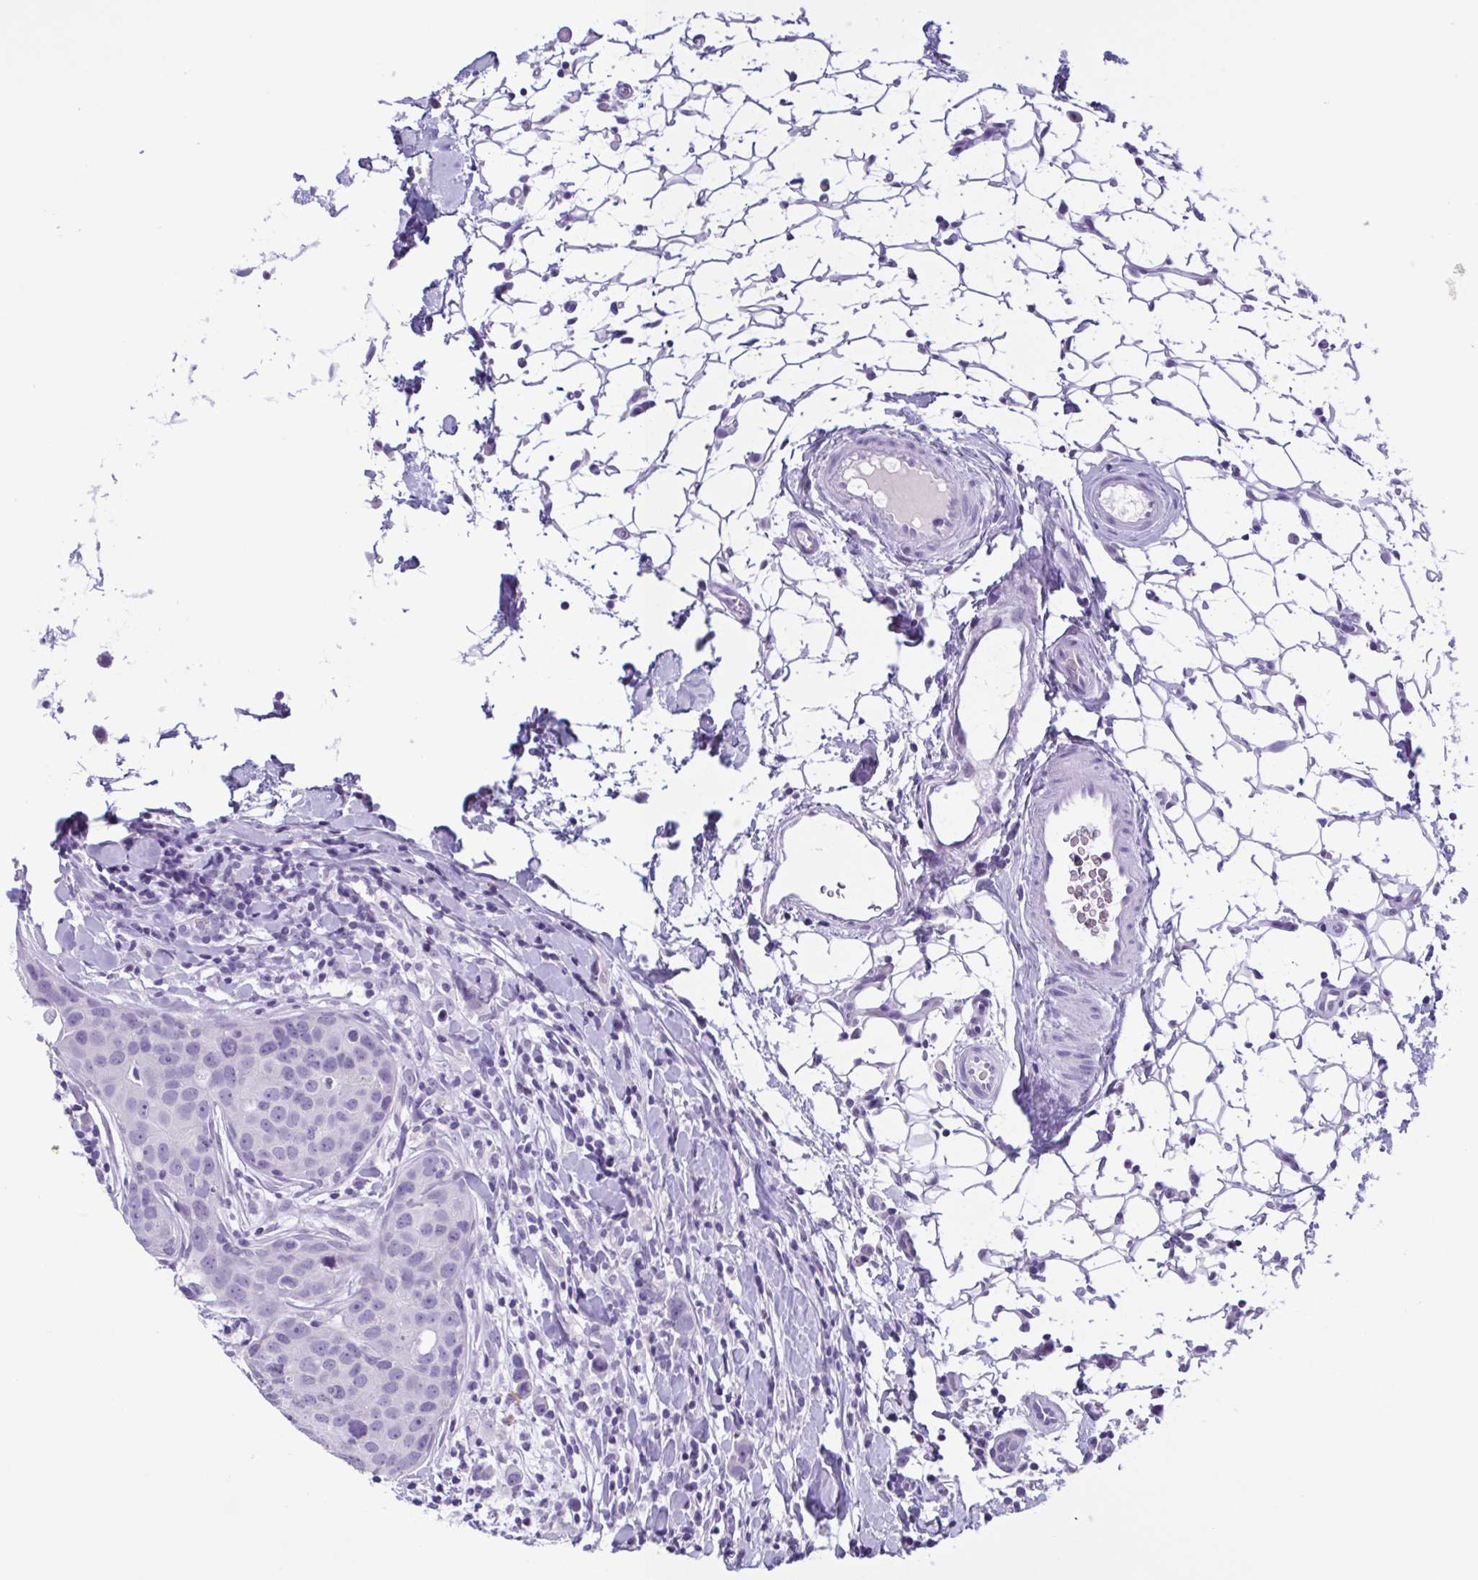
{"staining": {"intensity": "negative", "quantity": "none", "location": "none"}, "tissue": "breast cancer", "cell_type": "Tumor cells", "image_type": "cancer", "snomed": [{"axis": "morphology", "description": "Duct carcinoma"}, {"axis": "topography", "description": "Breast"}], "caption": "This is a image of immunohistochemistry staining of breast cancer (intraductal carcinoma), which shows no positivity in tumor cells.", "gene": "INAFM1", "patient": {"sex": "female", "age": 24}}